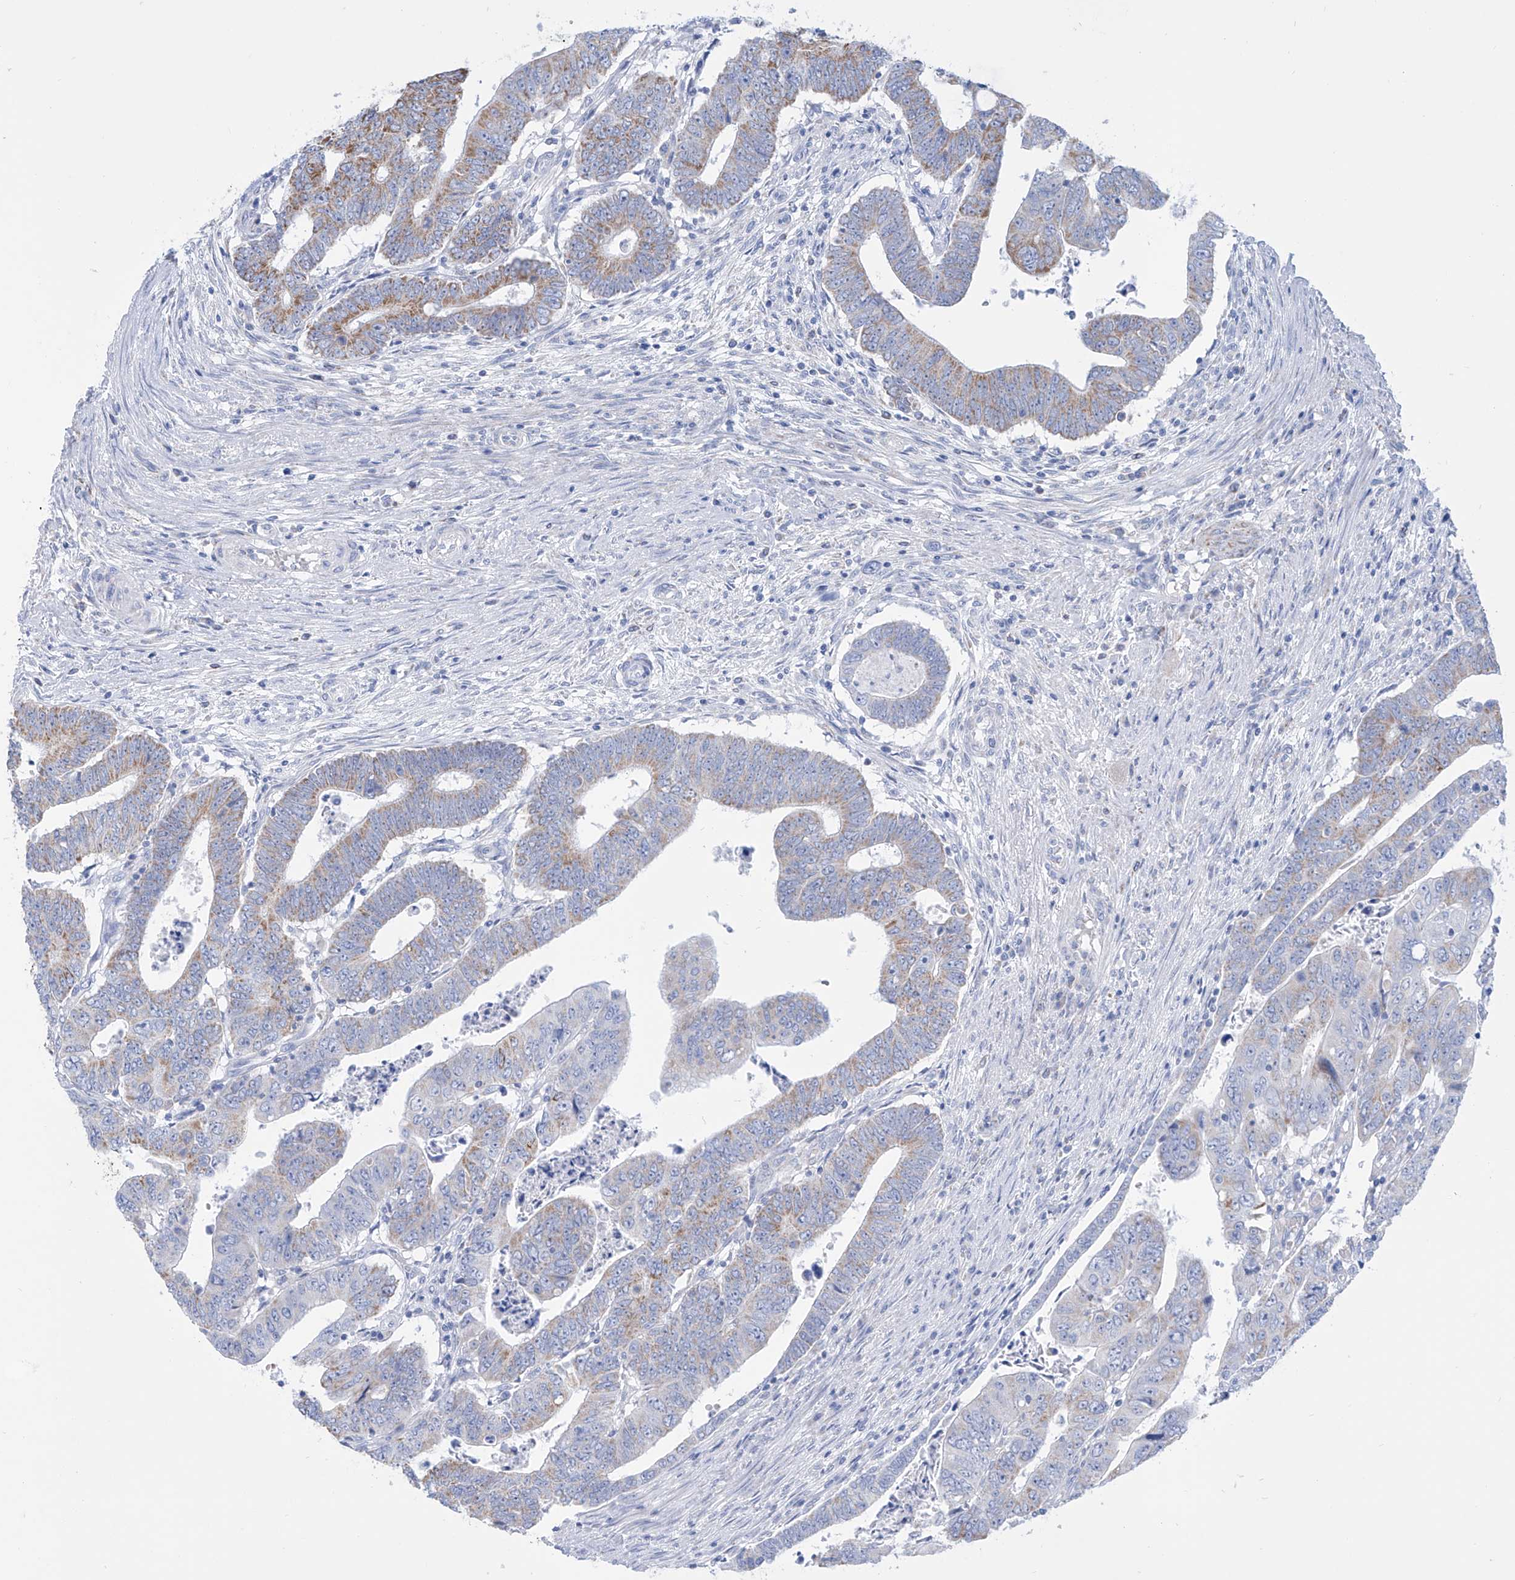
{"staining": {"intensity": "weak", "quantity": "25%-75%", "location": "cytoplasmic/membranous"}, "tissue": "colorectal cancer", "cell_type": "Tumor cells", "image_type": "cancer", "snomed": [{"axis": "morphology", "description": "Normal tissue, NOS"}, {"axis": "morphology", "description": "Adenocarcinoma, NOS"}, {"axis": "topography", "description": "Rectum"}], "caption": "Immunohistochemistry (DAB) staining of human adenocarcinoma (colorectal) reveals weak cytoplasmic/membranous protein positivity in about 25%-75% of tumor cells.", "gene": "ALDH6A1", "patient": {"sex": "female", "age": 65}}